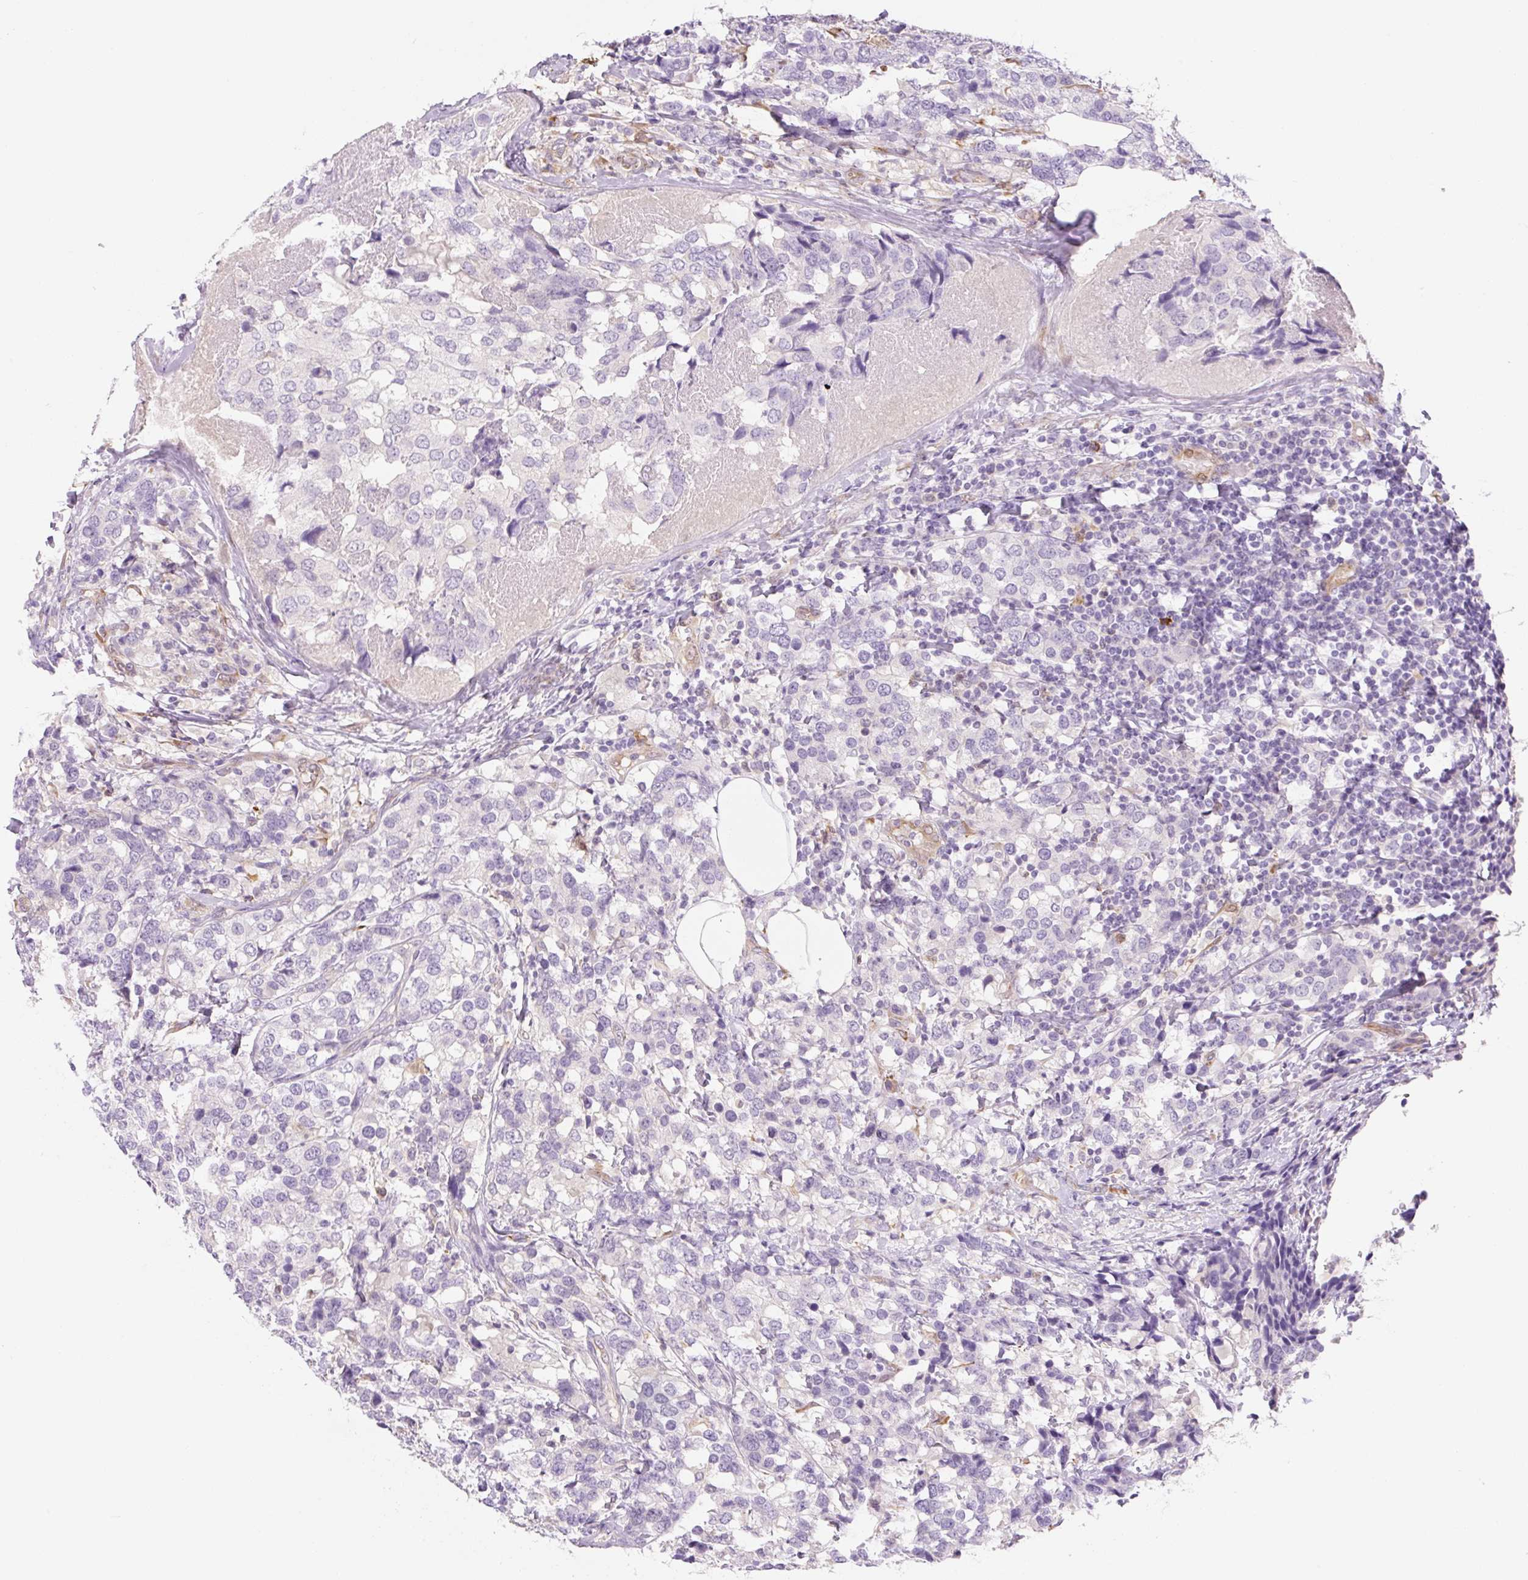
{"staining": {"intensity": "negative", "quantity": "none", "location": "none"}, "tissue": "breast cancer", "cell_type": "Tumor cells", "image_type": "cancer", "snomed": [{"axis": "morphology", "description": "Lobular carcinoma"}, {"axis": "topography", "description": "Breast"}], "caption": "Lobular carcinoma (breast) was stained to show a protein in brown. There is no significant positivity in tumor cells.", "gene": "FABP5", "patient": {"sex": "female", "age": 59}}